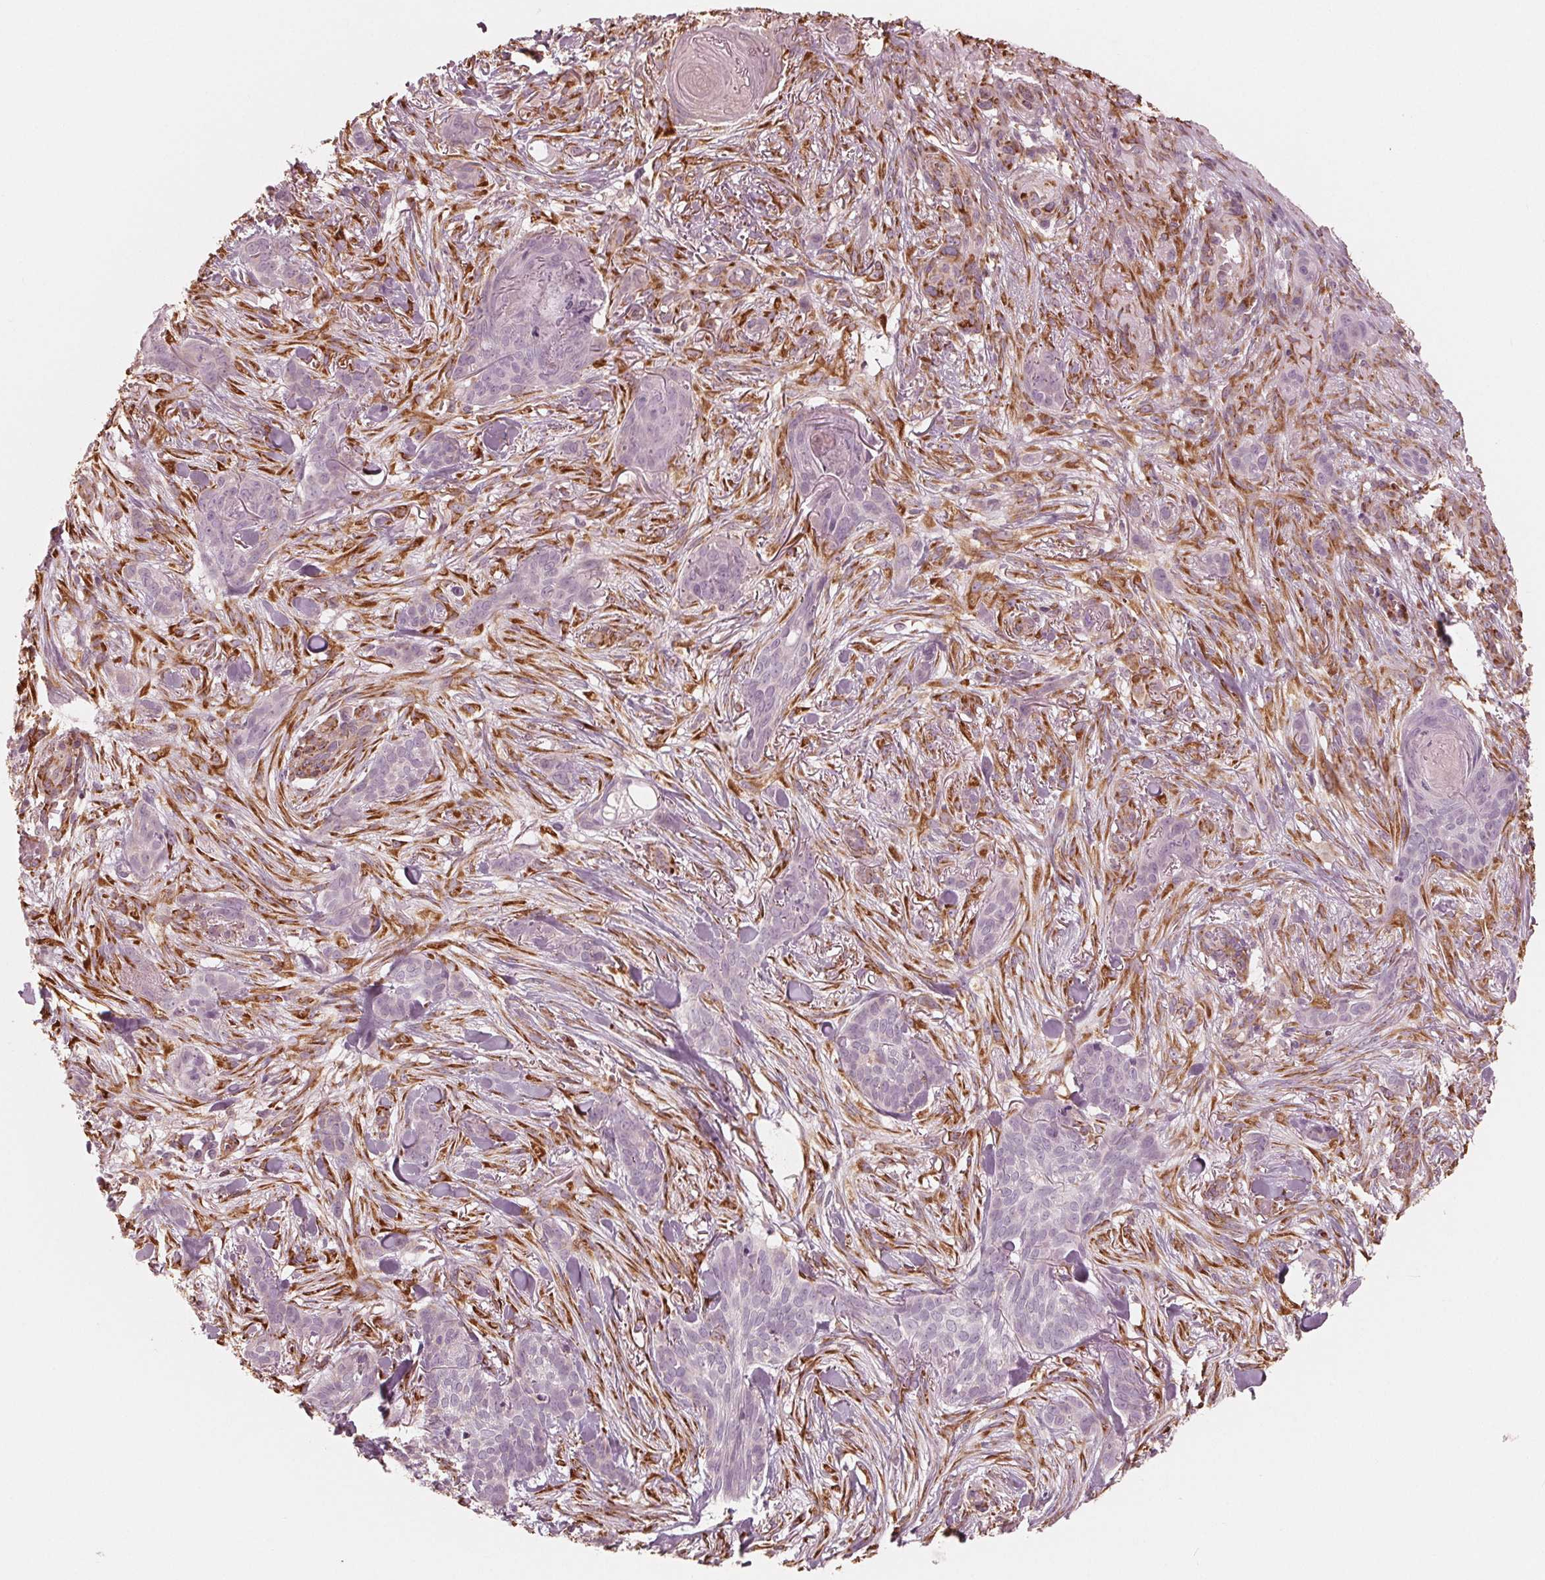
{"staining": {"intensity": "negative", "quantity": "none", "location": "none"}, "tissue": "skin cancer", "cell_type": "Tumor cells", "image_type": "cancer", "snomed": [{"axis": "morphology", "description": "Basal cell carcinoma"}, {"axis": "topography", "description": "Skin"}], "caption": "This image is of skin basal cell carcinoma stained with IHC to label a protein in brown with the nuclei are counter-stained blue. There is no expression in tumor cells. (DAB IHC, high magnification).", "gene": "IKBIP", "patient": {"sex": "female", "age": 61}}